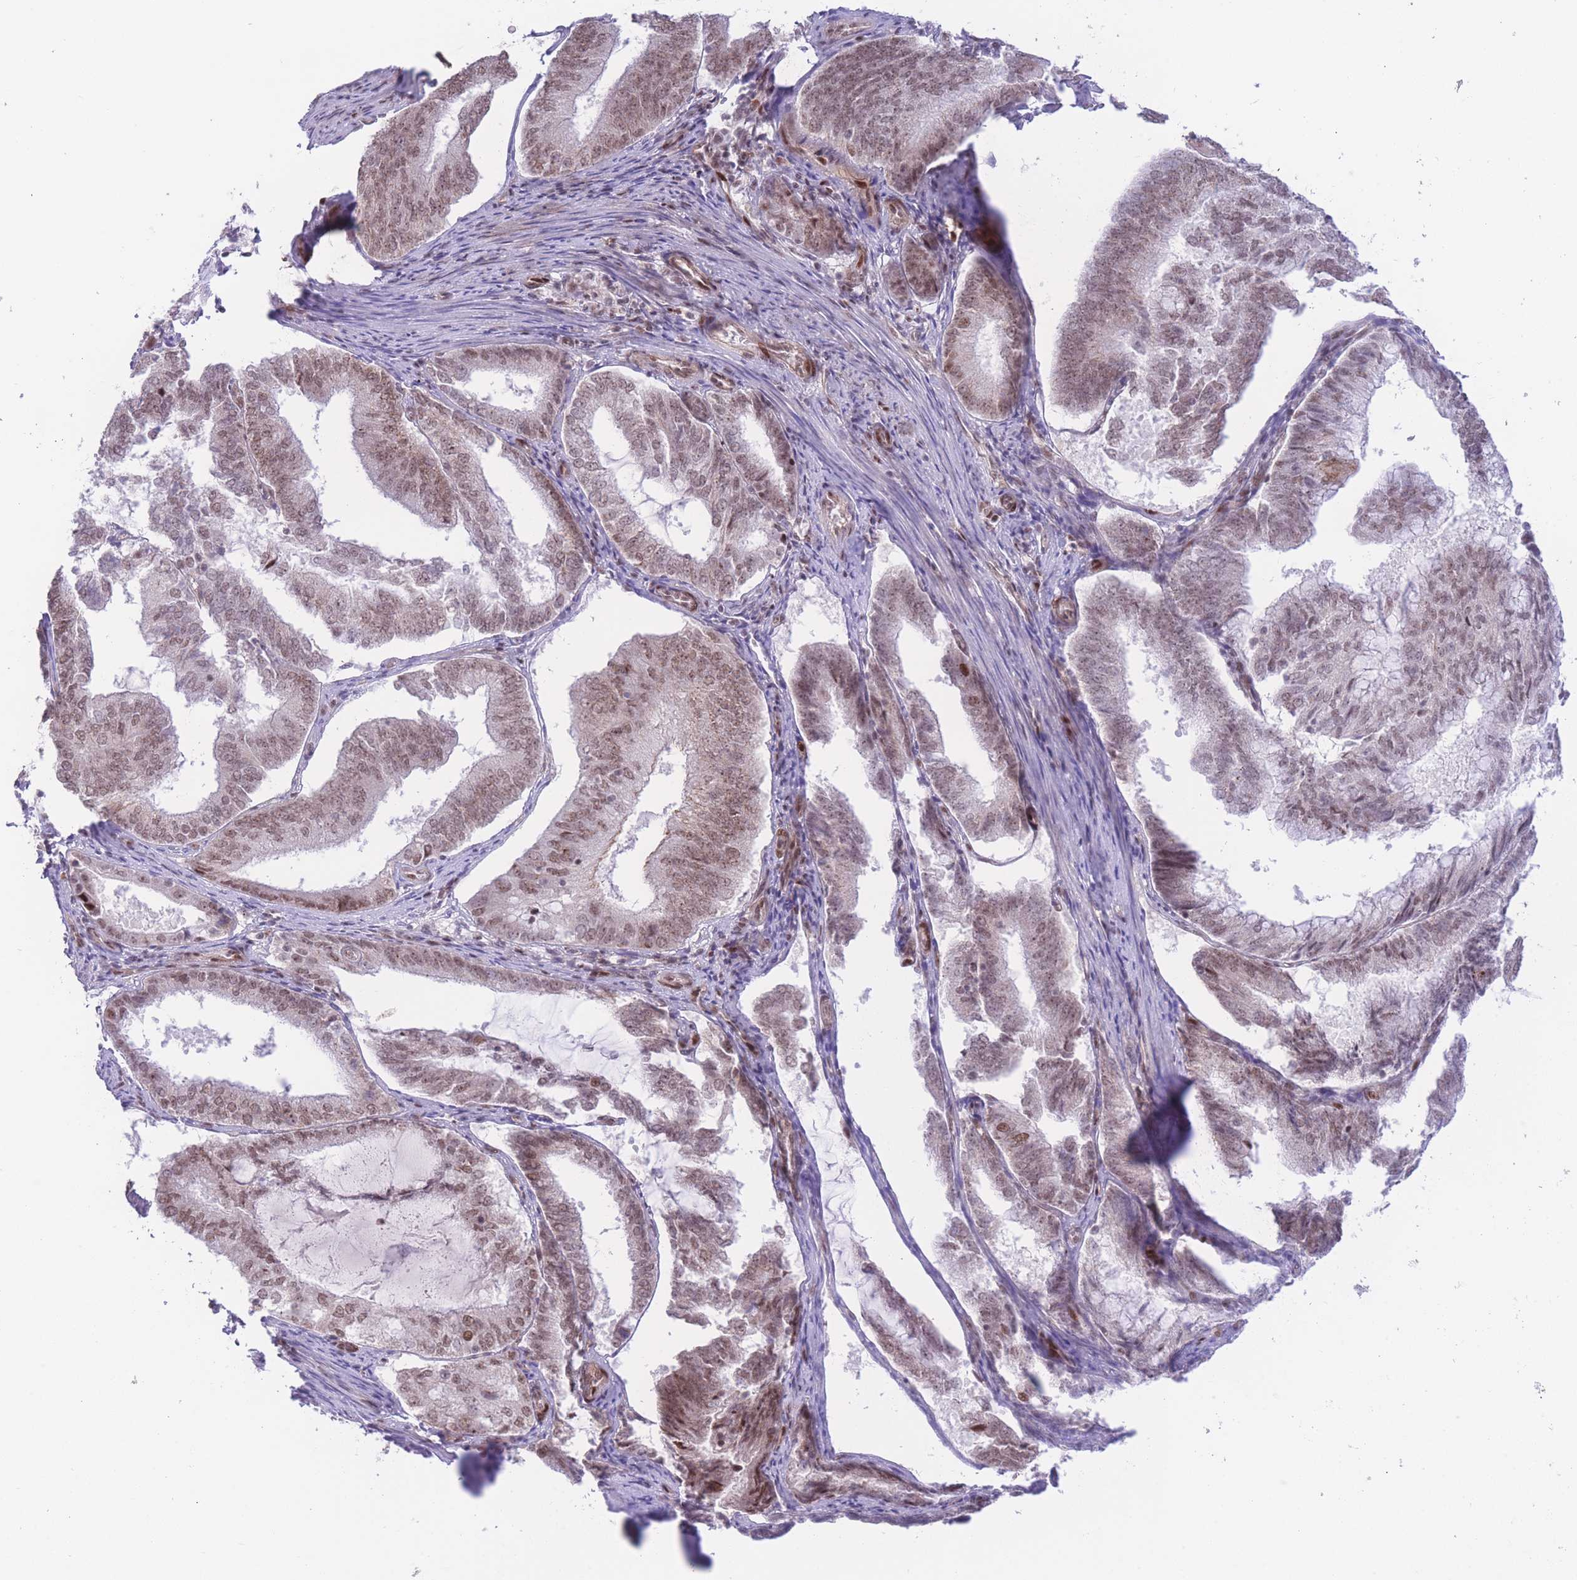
{"staining": {"intensity": "moderate", "quantity": ">75%", "location": "nuclear"}, "tissue": "endometrial cancer", "cell_type": "Tumor cells", "image_type": "cancer", "snomed": [{"axis": "morphology", "description": "Adenocarcinoma, NOS"}, {"axis": "topography", "description": "Endometrium"}], "caption": "DAB immunohistochemical staining of endometrial adenocarcinoma reveals moderate nuclear protein expression in approximately >75% of tumor cells. The staining was performed using DAB (3,3'-diaminobenzidine), with brown indicating positive protein expression. Nuclei are stained blue with hematoxylin.", "gene": "PCIF1", "patient": {"sex": "female", "age": 81}}